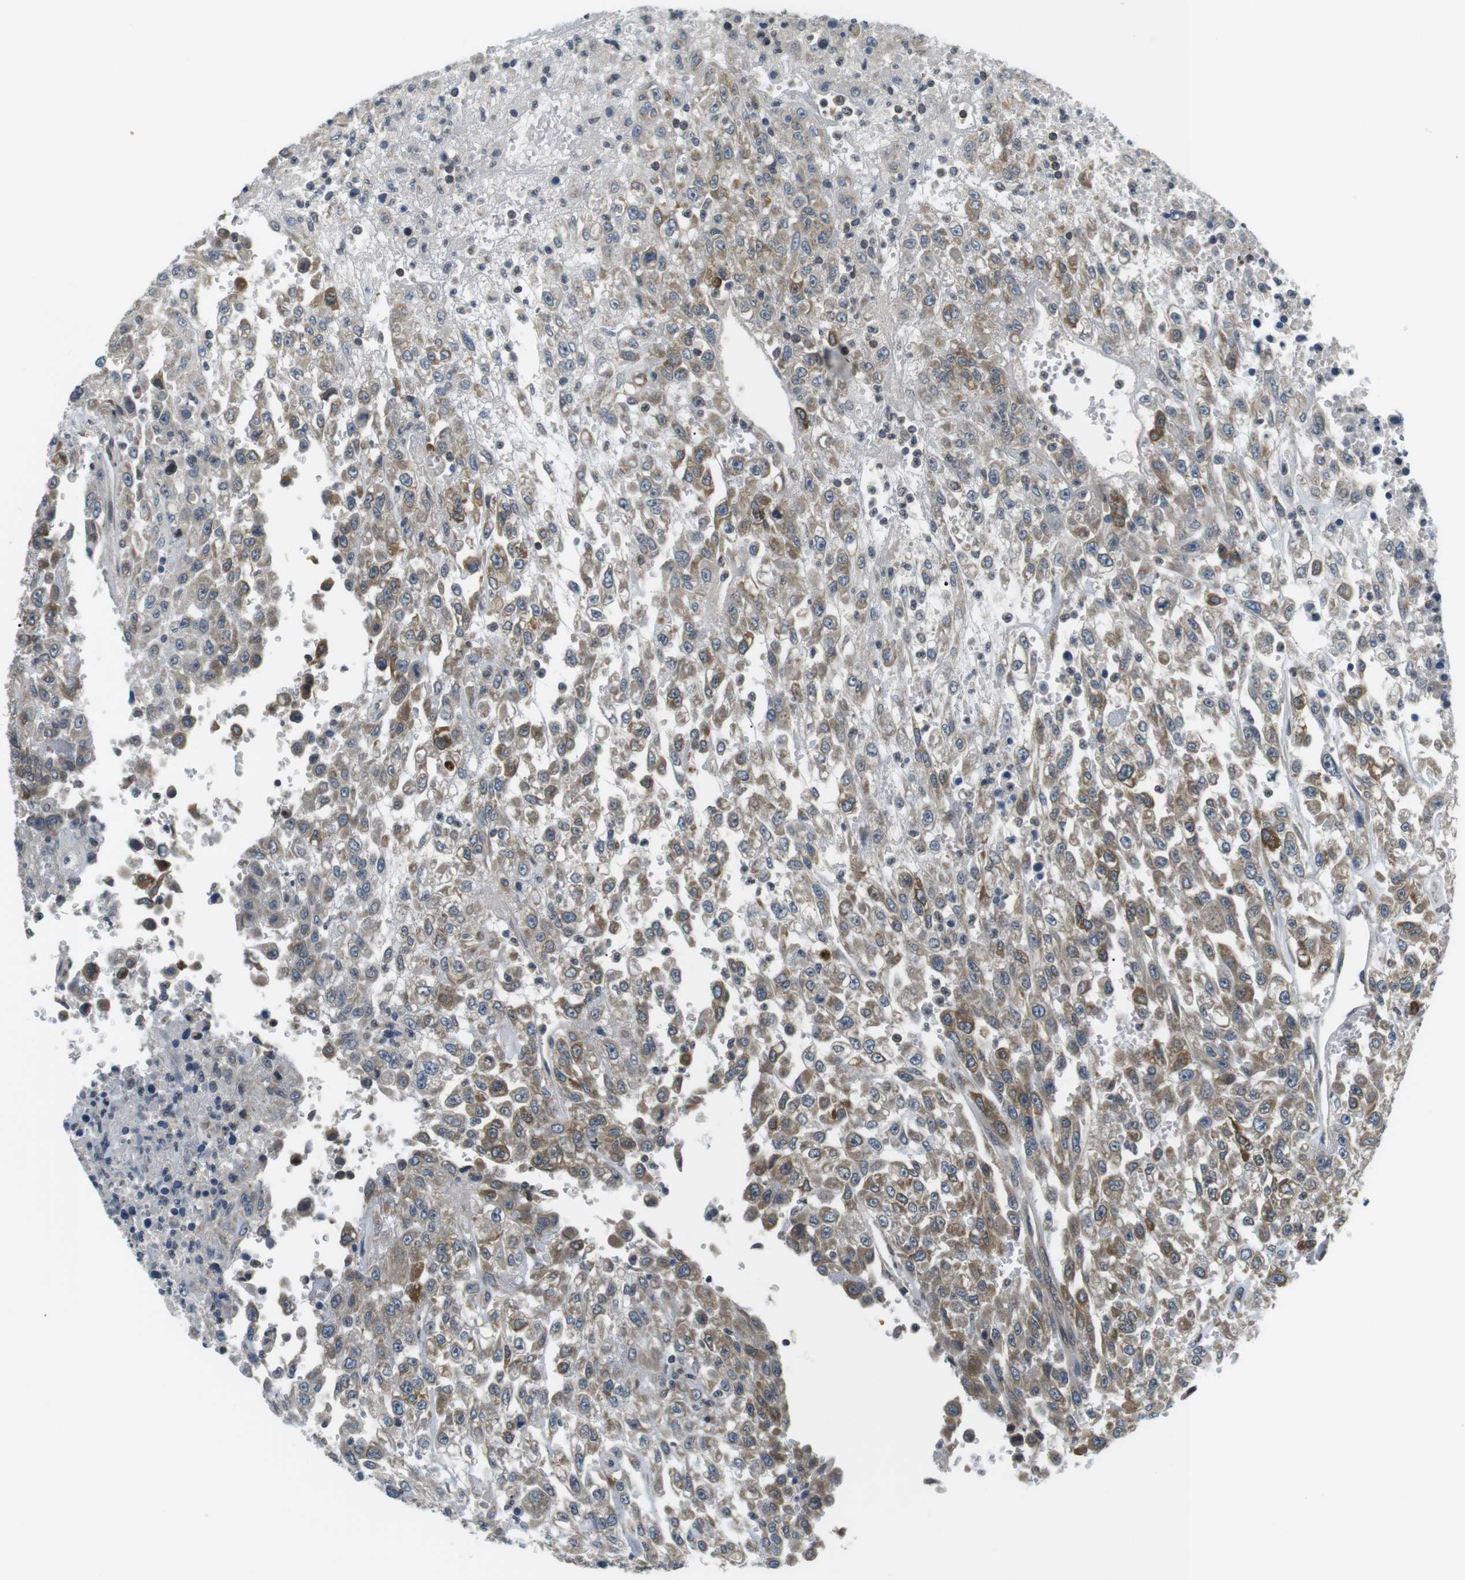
{"staining": {"intensity": "moderate", "quantity": "25%-75%", "location": "cytoplasmic/membranous"}, "tissue": "urothelial cancer", "cell_type": "Tumor cells", "image_type": "cancer", "snomed": [{"axis": "morphology", "description": "Urothelial carcinoma, High grade"}, {"axis": "topography", "description": "Urinary bladder"}], "caption": "Urothelial cancer tissue shows moderate cytoplasmic/membranous expression in about 25%-75% of tumor cells, visualized by immunohistochemistry.", "gene": "TMX4", "patient": {"sex": "male", "age": 46}}